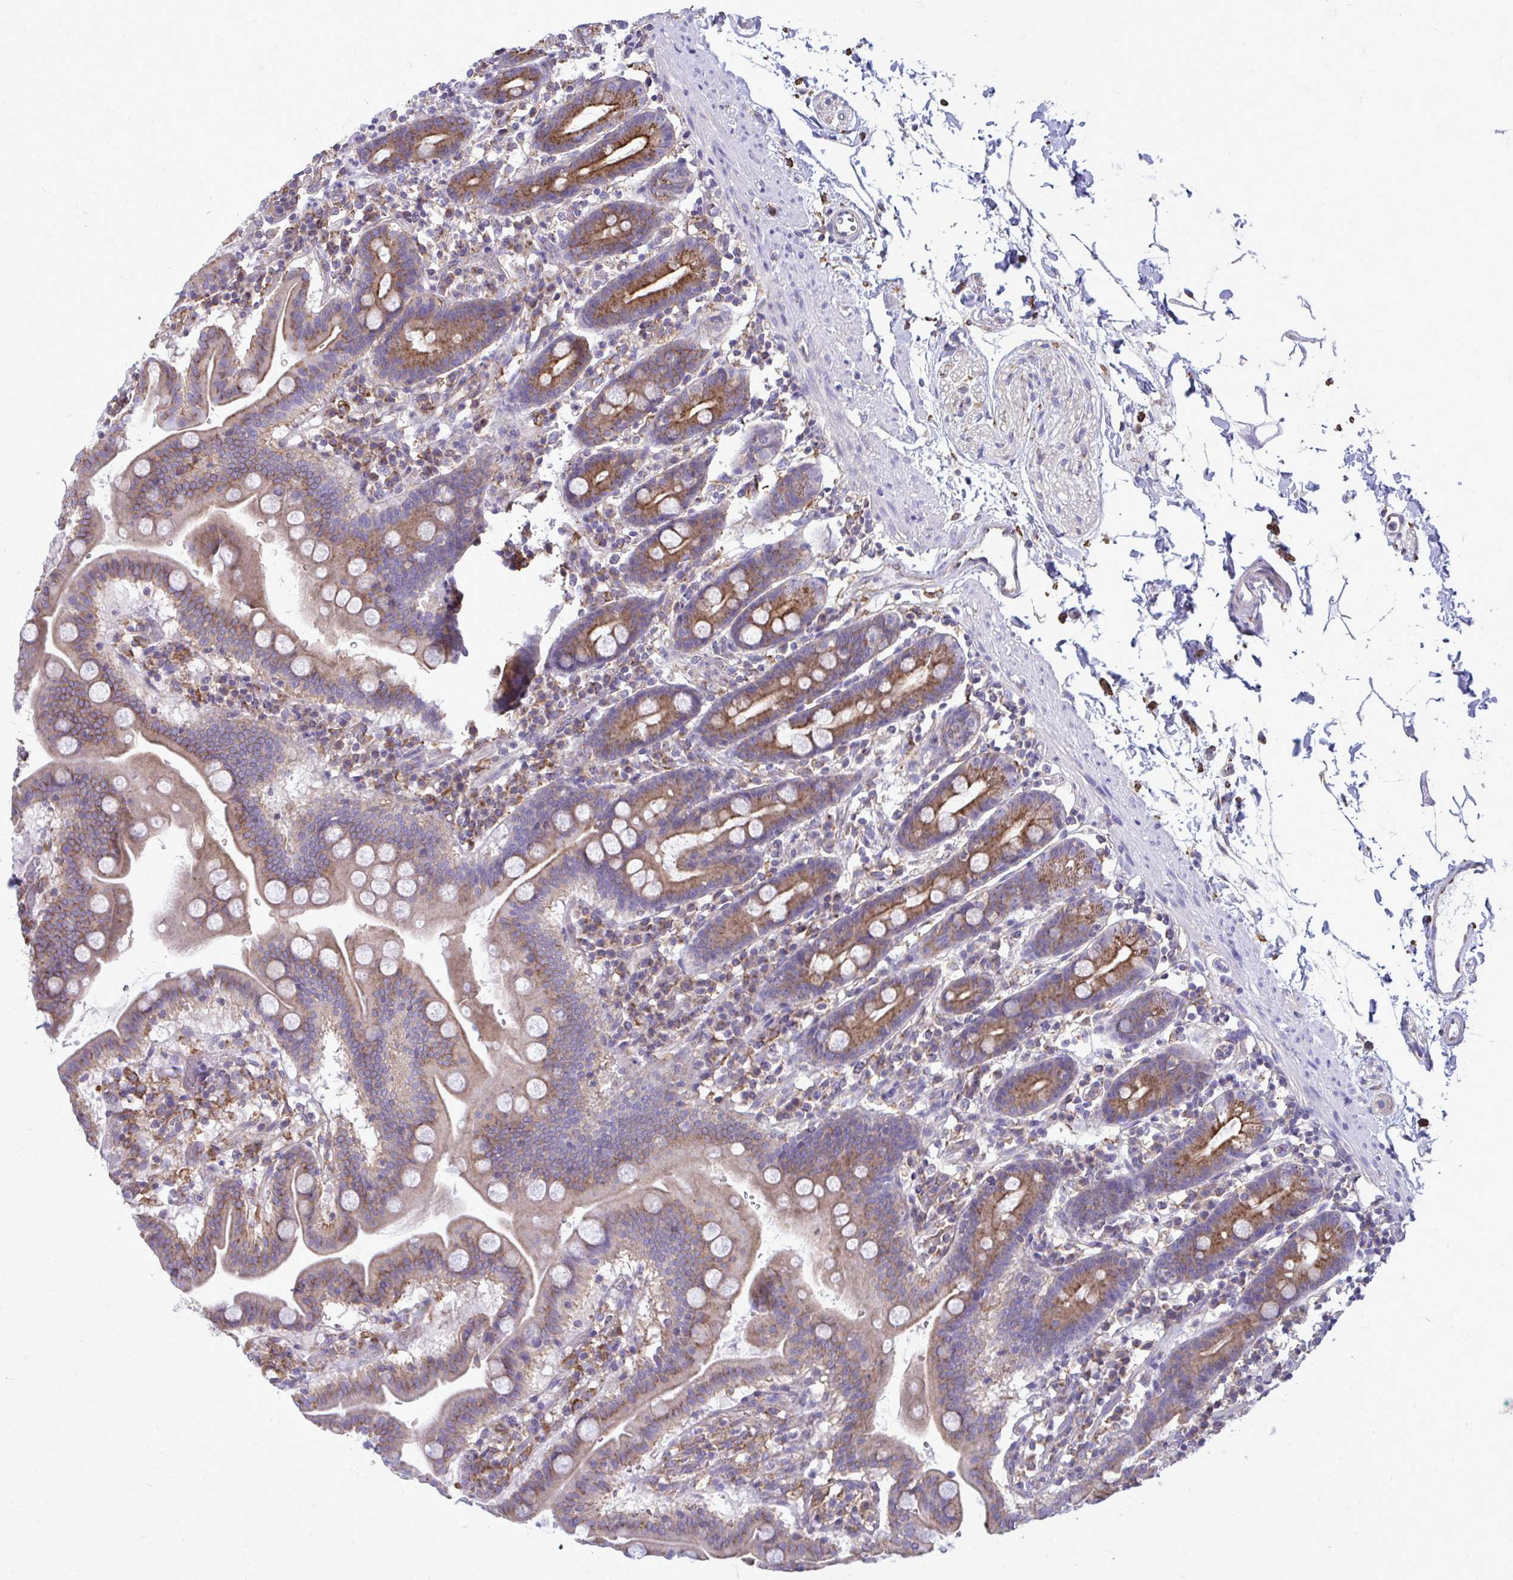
{"staining": {"intensity": "moderate", "quantity": ">75%", "location": "cytoplasmic/membranous"}, "tissue": "duodenum", "cell_type": "Glandular cells", "image_type": "normal", "snomed": [{"axis": "morphology", "description": "Normal tissue, NOS"}, {"axis": "topography", "description": "Pancreas"}, {"axis": "topography", "description": "Duodenum"}], "caption": "Immunohistochemical staining of normal human duodenum demonstrates moderate cytoplasmic/membranous protein staining in about >75% of glandular cells.", "gene": "CLTA", "patient": {"sex": "male", "age": 59}}